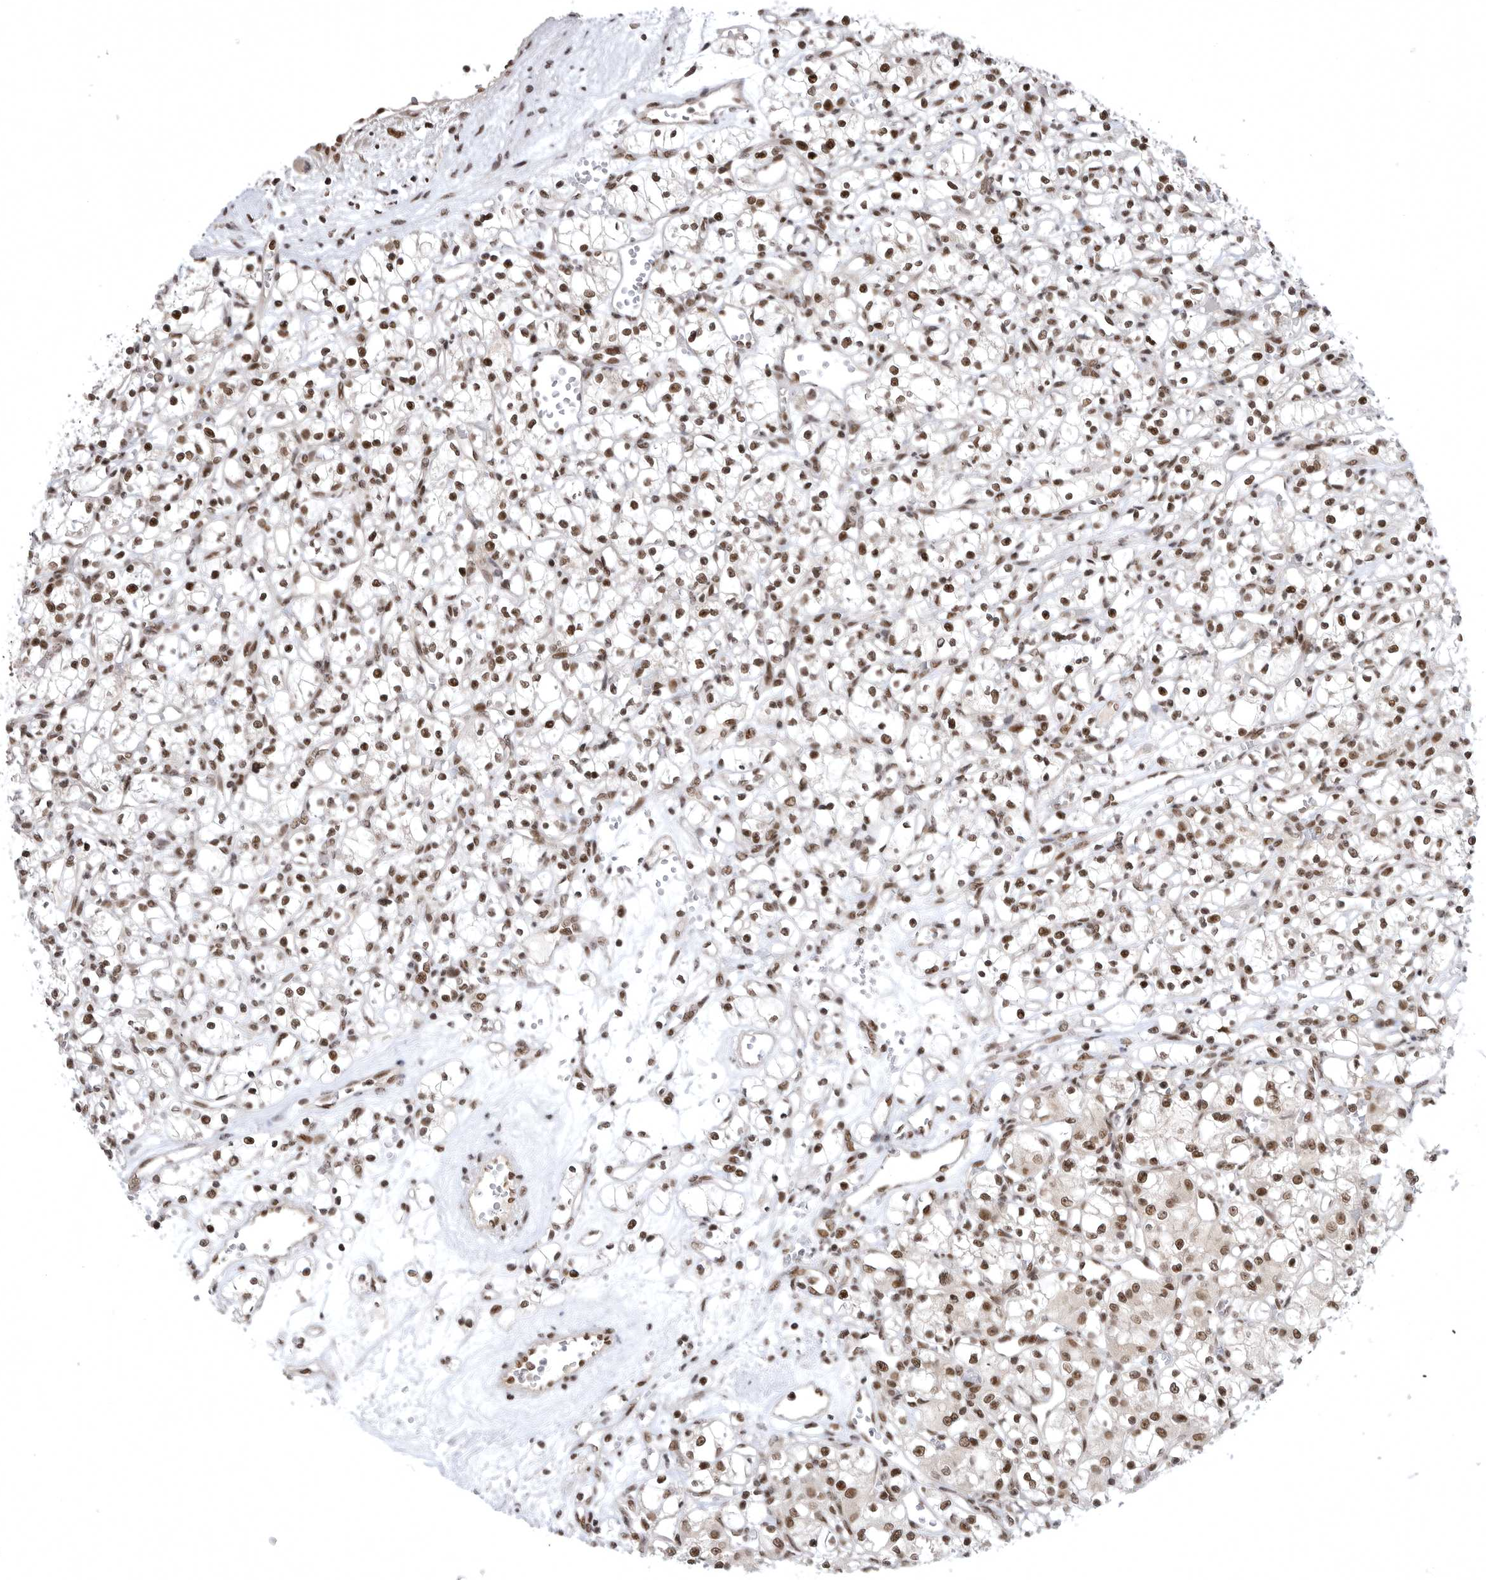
{"staining": {"intensity": "moderate", "quantity": ">75%", "location": "nuclear"}, "tissue": "renal cancer", "cell_type": "Tumor cells", "image_type": "cancer", "snomed": [{"axis": "morphology", "description": "Adenocarcinoma, NOS"}, {"axis": "topography", "description": "Kidney"}], "caption": "Immunohistochemical staining of human renal adenocarcinoma reveals medium levels of moderate nuclear protein staining in about >75% of tumor cells.", "gene": "ZNF830", "patient": {"sex": "female", "age": 59}}